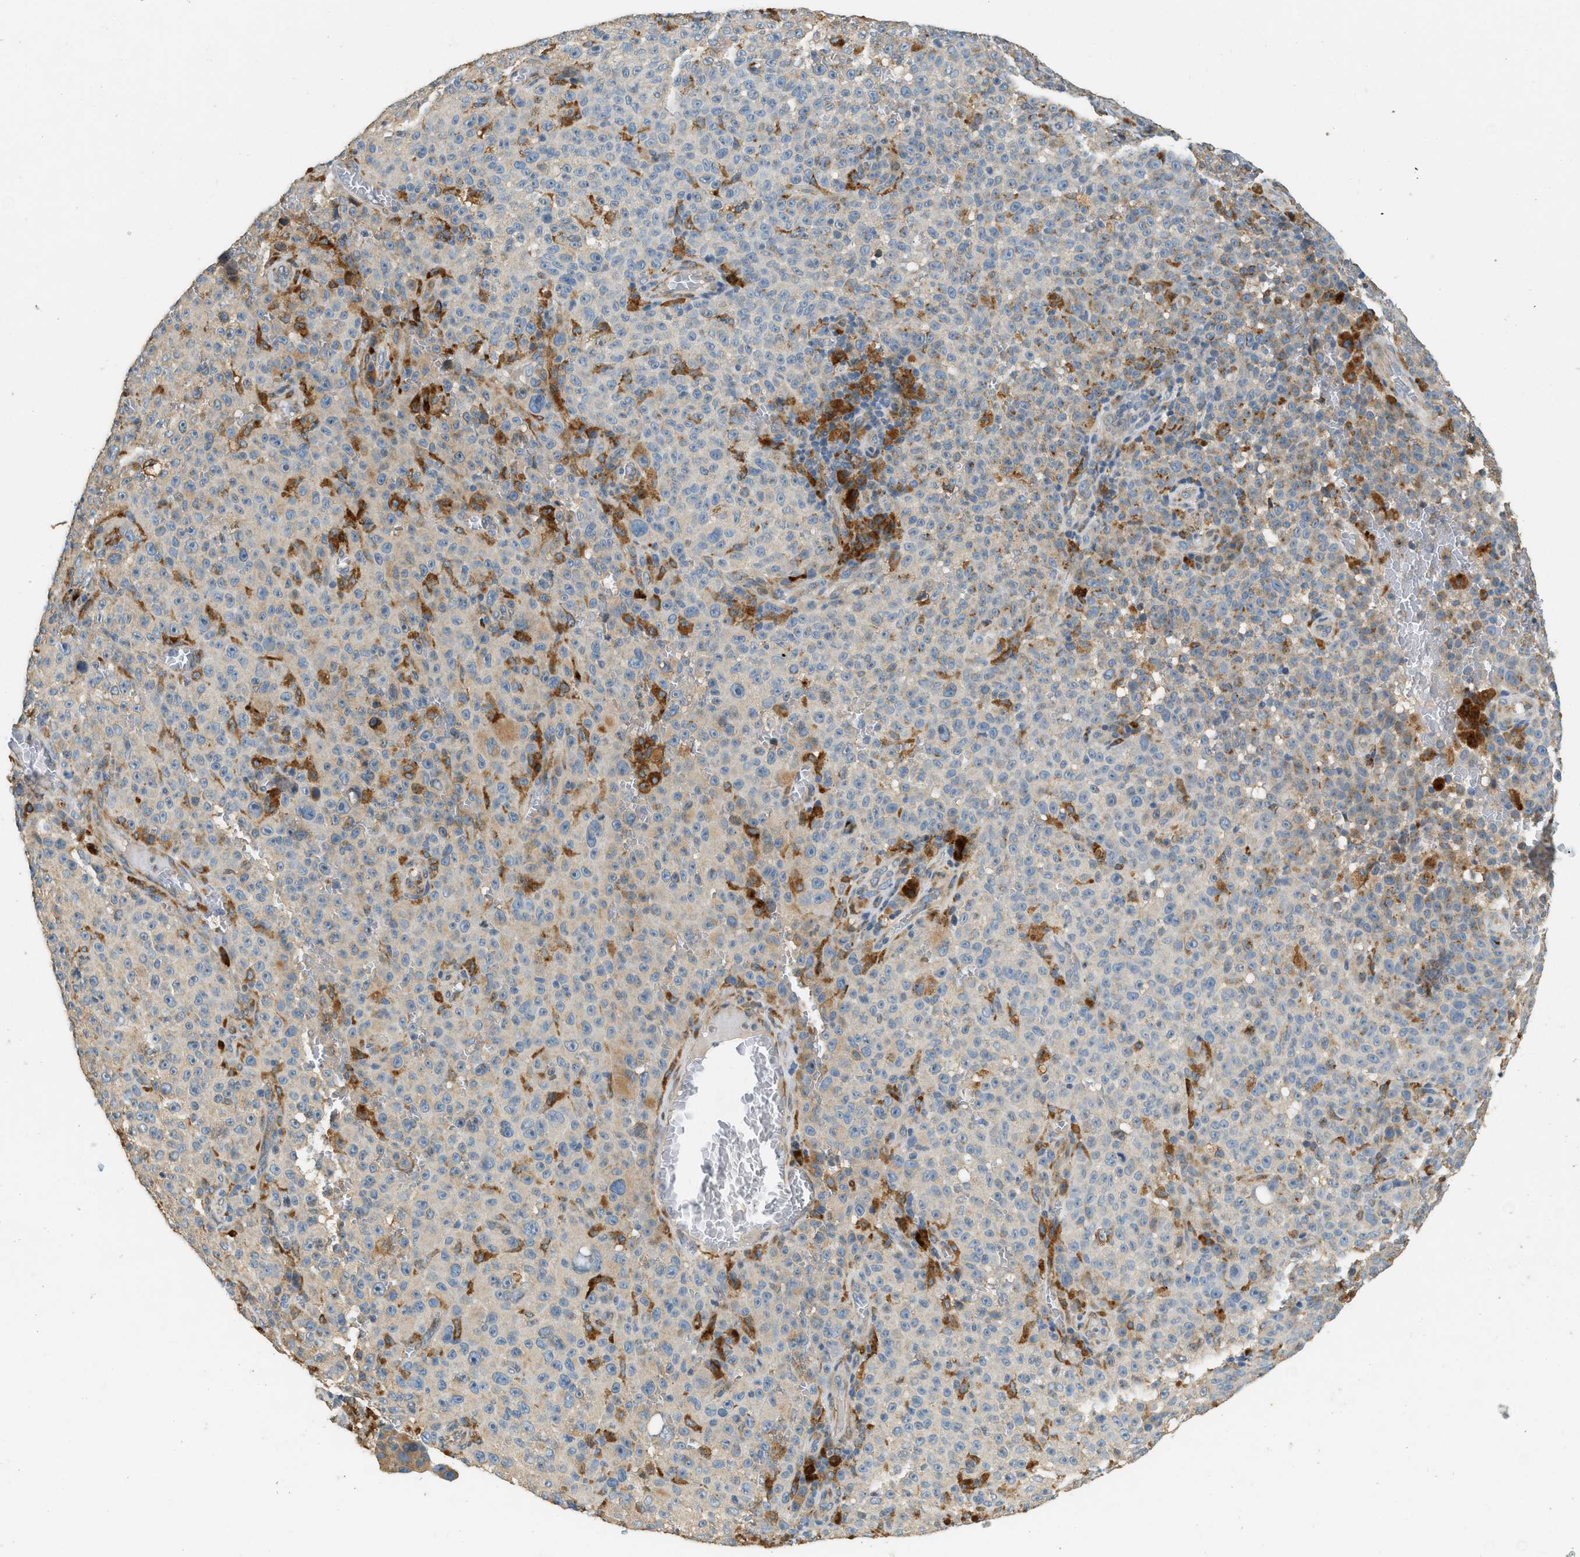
{"staining": {"intensity": "moderate", "quantity": "25%-75%", "location": "cytoplasmic/membranous"}, "tissue": "melanoma", "cell_type": "Tumor cells", "image_type": "cancer", "snomed": [{"axis": "morphology", "description": "Malignant melanoma, NOS"}, {"axis": "topography", "description": "Skin"}], "caption": "Immunohistochemical staining of human malignant melanoma exhibits medium levels of moderate cytoplasmic/membranous staining in approximately 25%-75% of tumor cells.", "gene": "CTSB", "patient": {"sex": "female", "age": 82}}